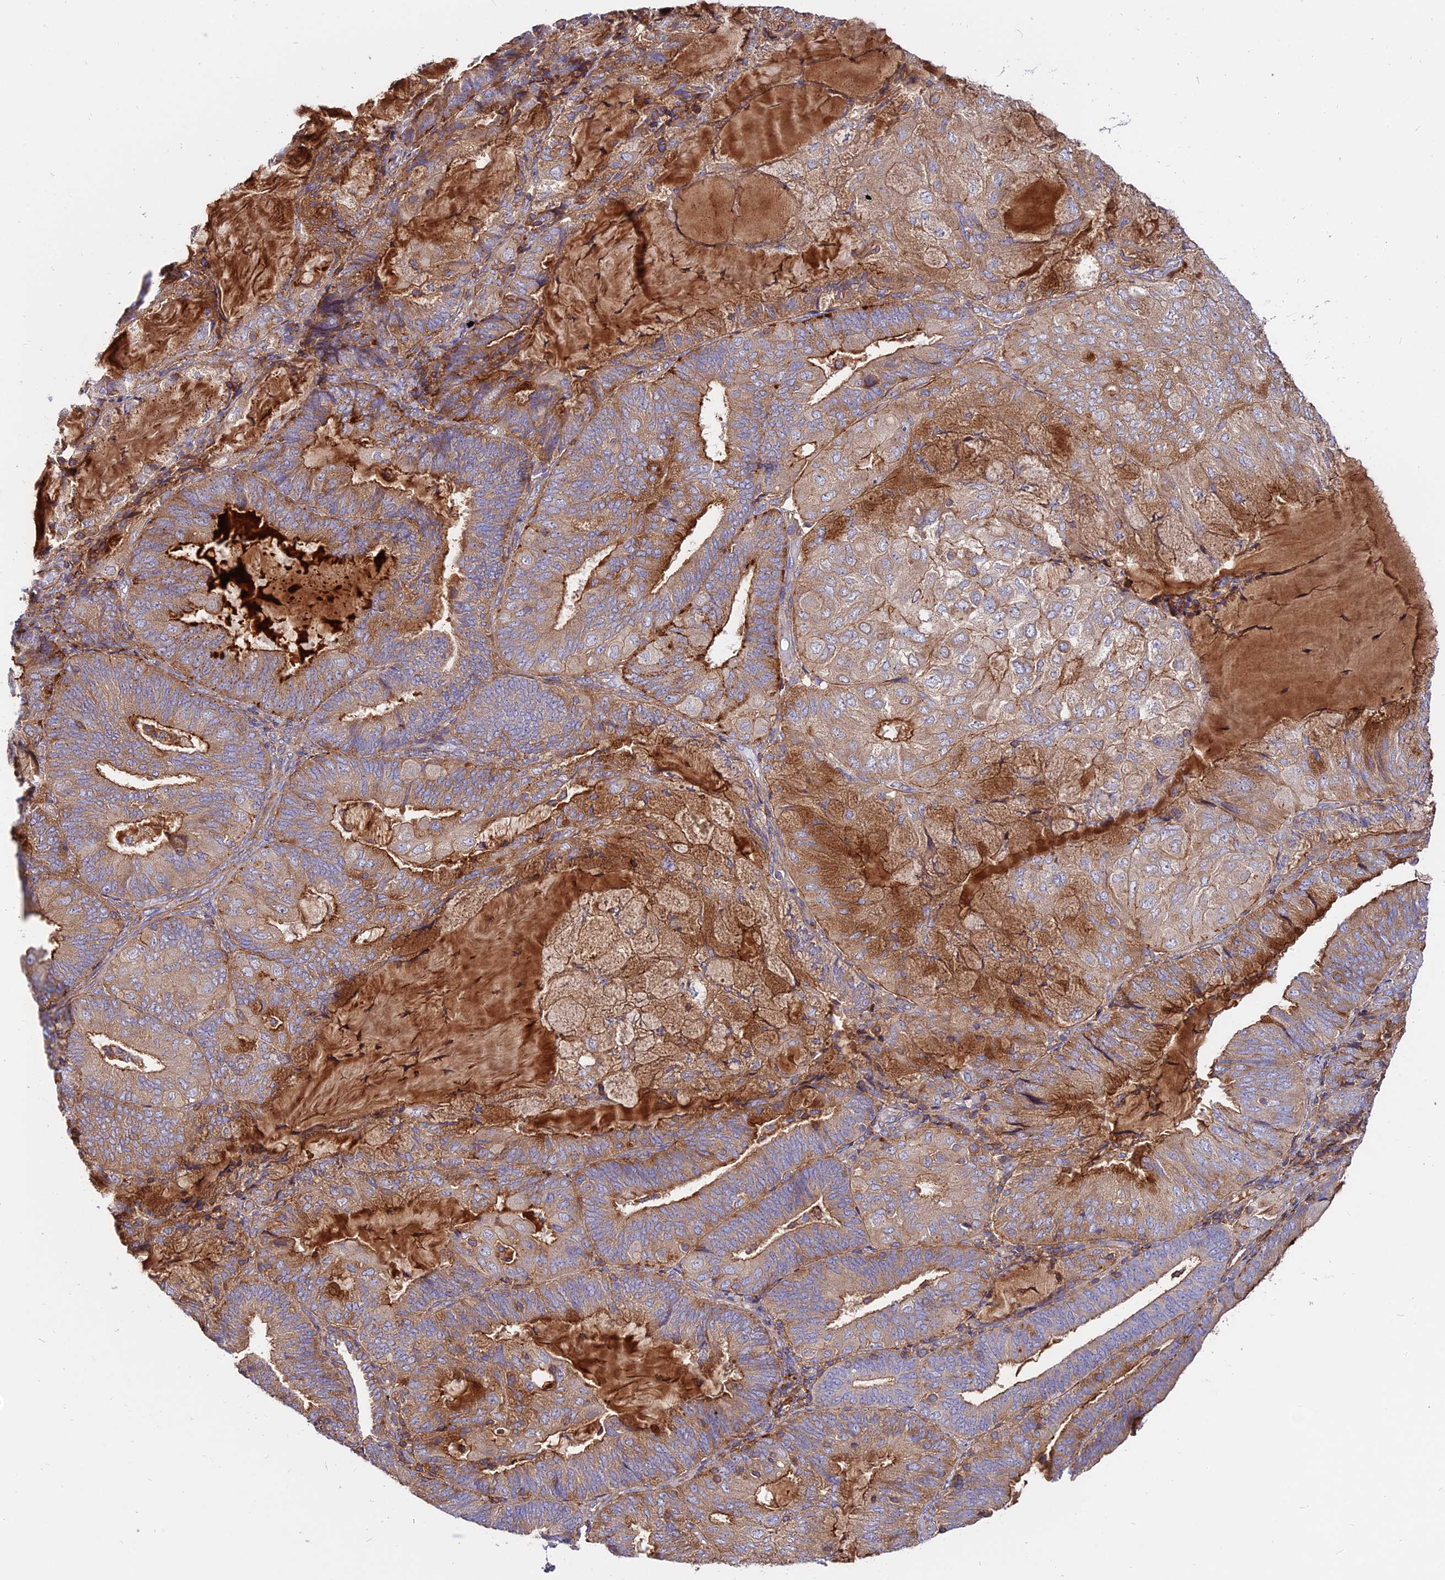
{"staining": {"intensity": "moderate", "quantity": ">75%", "location": "cytoplasmic/membranous"}, "tissue": "endometrial cancer", "cell_type": "Tumor cells", "image_type": "cancer", "snomed": [{"axis": "morphology", "description": "Adenocarcinoma, NOS"}, {"axis": "topography", "description": "Endometrium"}], "caption": "Moderate cytoplasmic/membranous expression for a protein is present in about >75% of tumor cells of adenocarcinoma (endometrial) using immunohistochemistry.", "gene": "PYM1", "patient": {"sex": "female", "age": 81}}